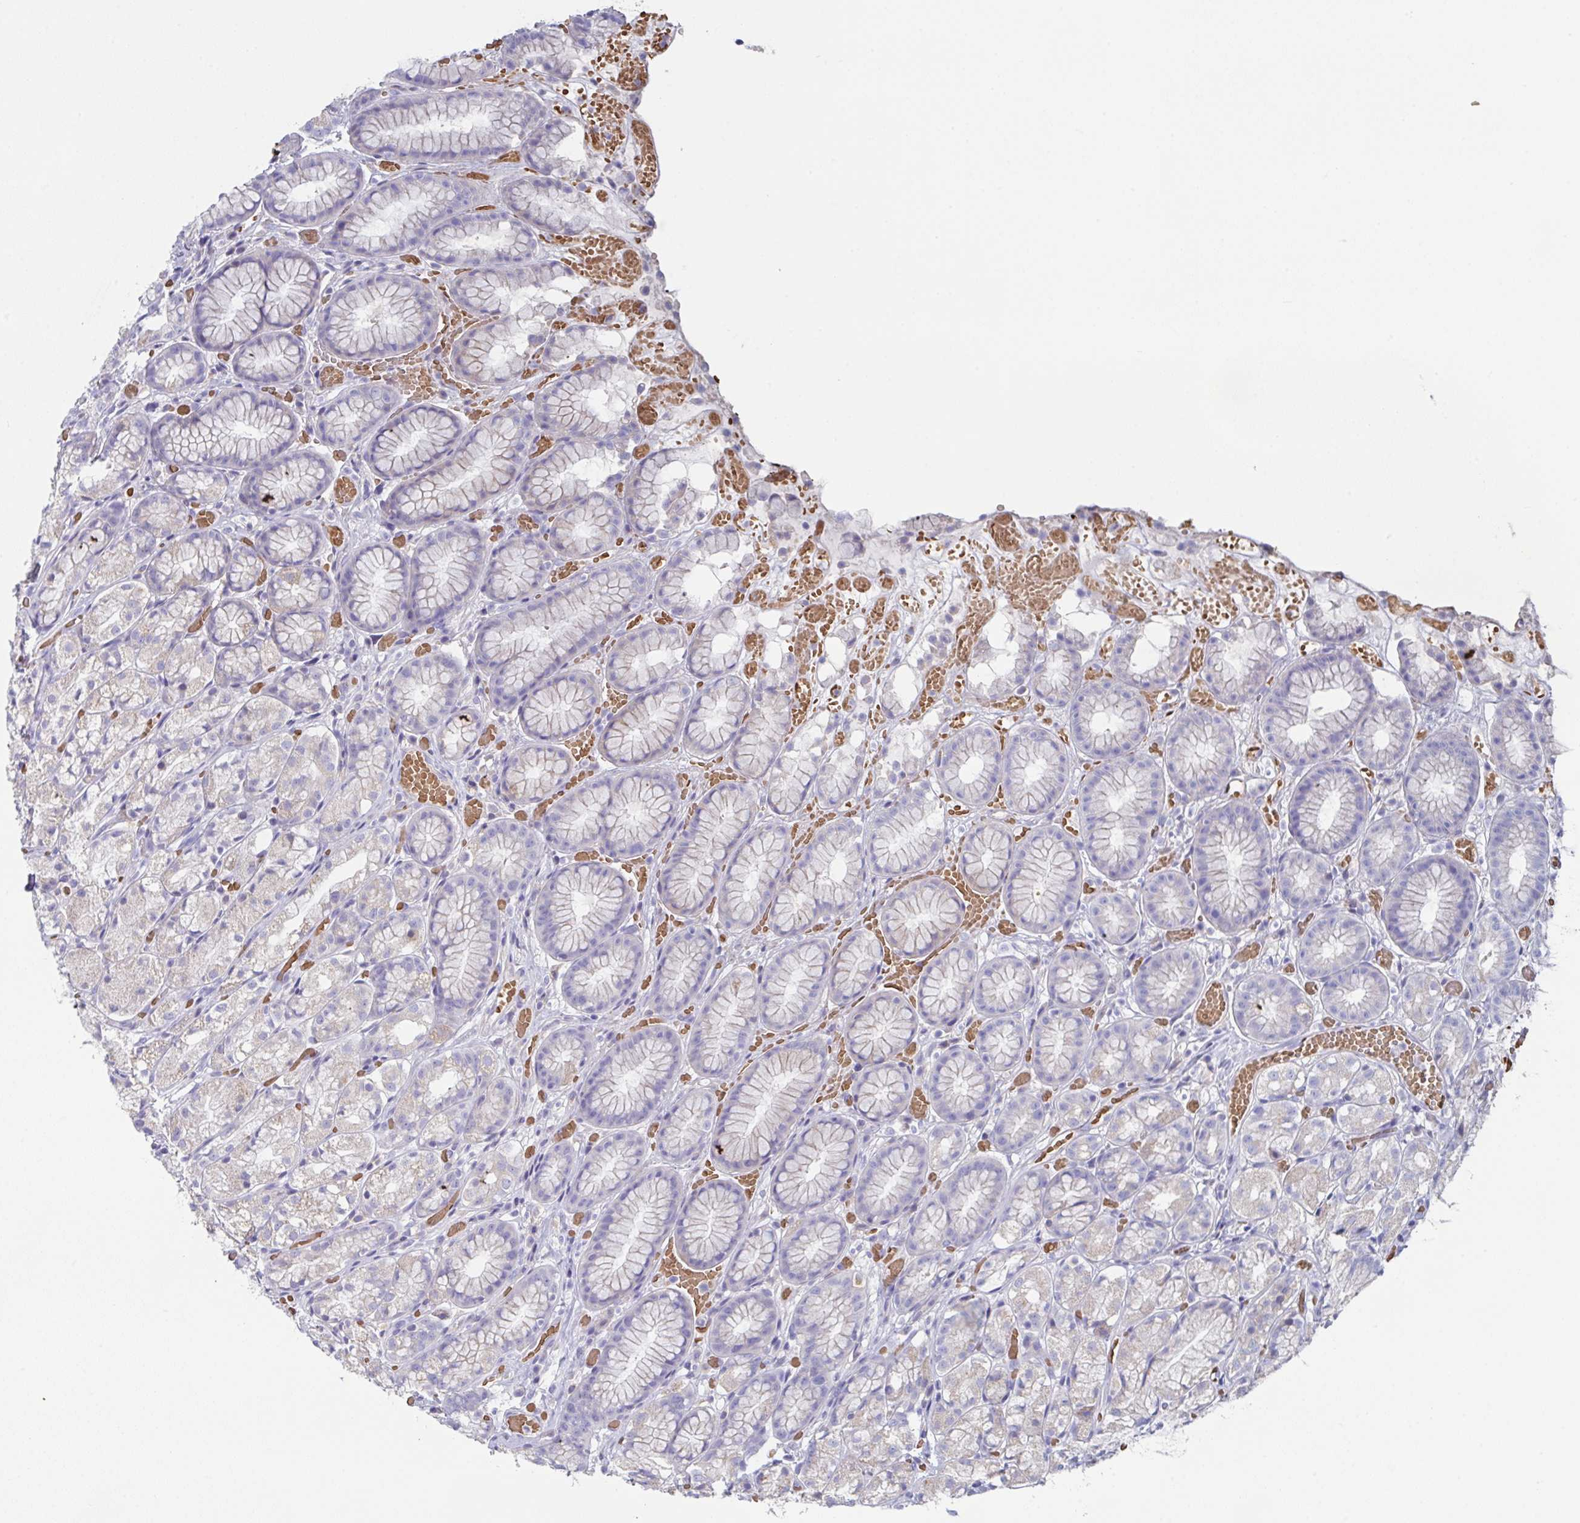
{"staining": {"intensity": "weak", "quantity": "25%-75%", "location": "cytoplasmic/membranous"}, "tissue": "stomach", "cell_type": "Glandular cells", "image_type": "normal", "snomed": [{"axis": "morphology", "description": "Normal tissue, NOS"}, {"axis": "topography", "description": "Smooth muscle"}, {"axis": "topography", "description": "Stomach"}], "caption": "Protein expression analysis of benign stomach exhibits weak cytoplasmic/membranous staining in about 25%-75% of glandular cells.", "gene": "TFAP2C", "patient": {"sex": "male", "age": 70}}